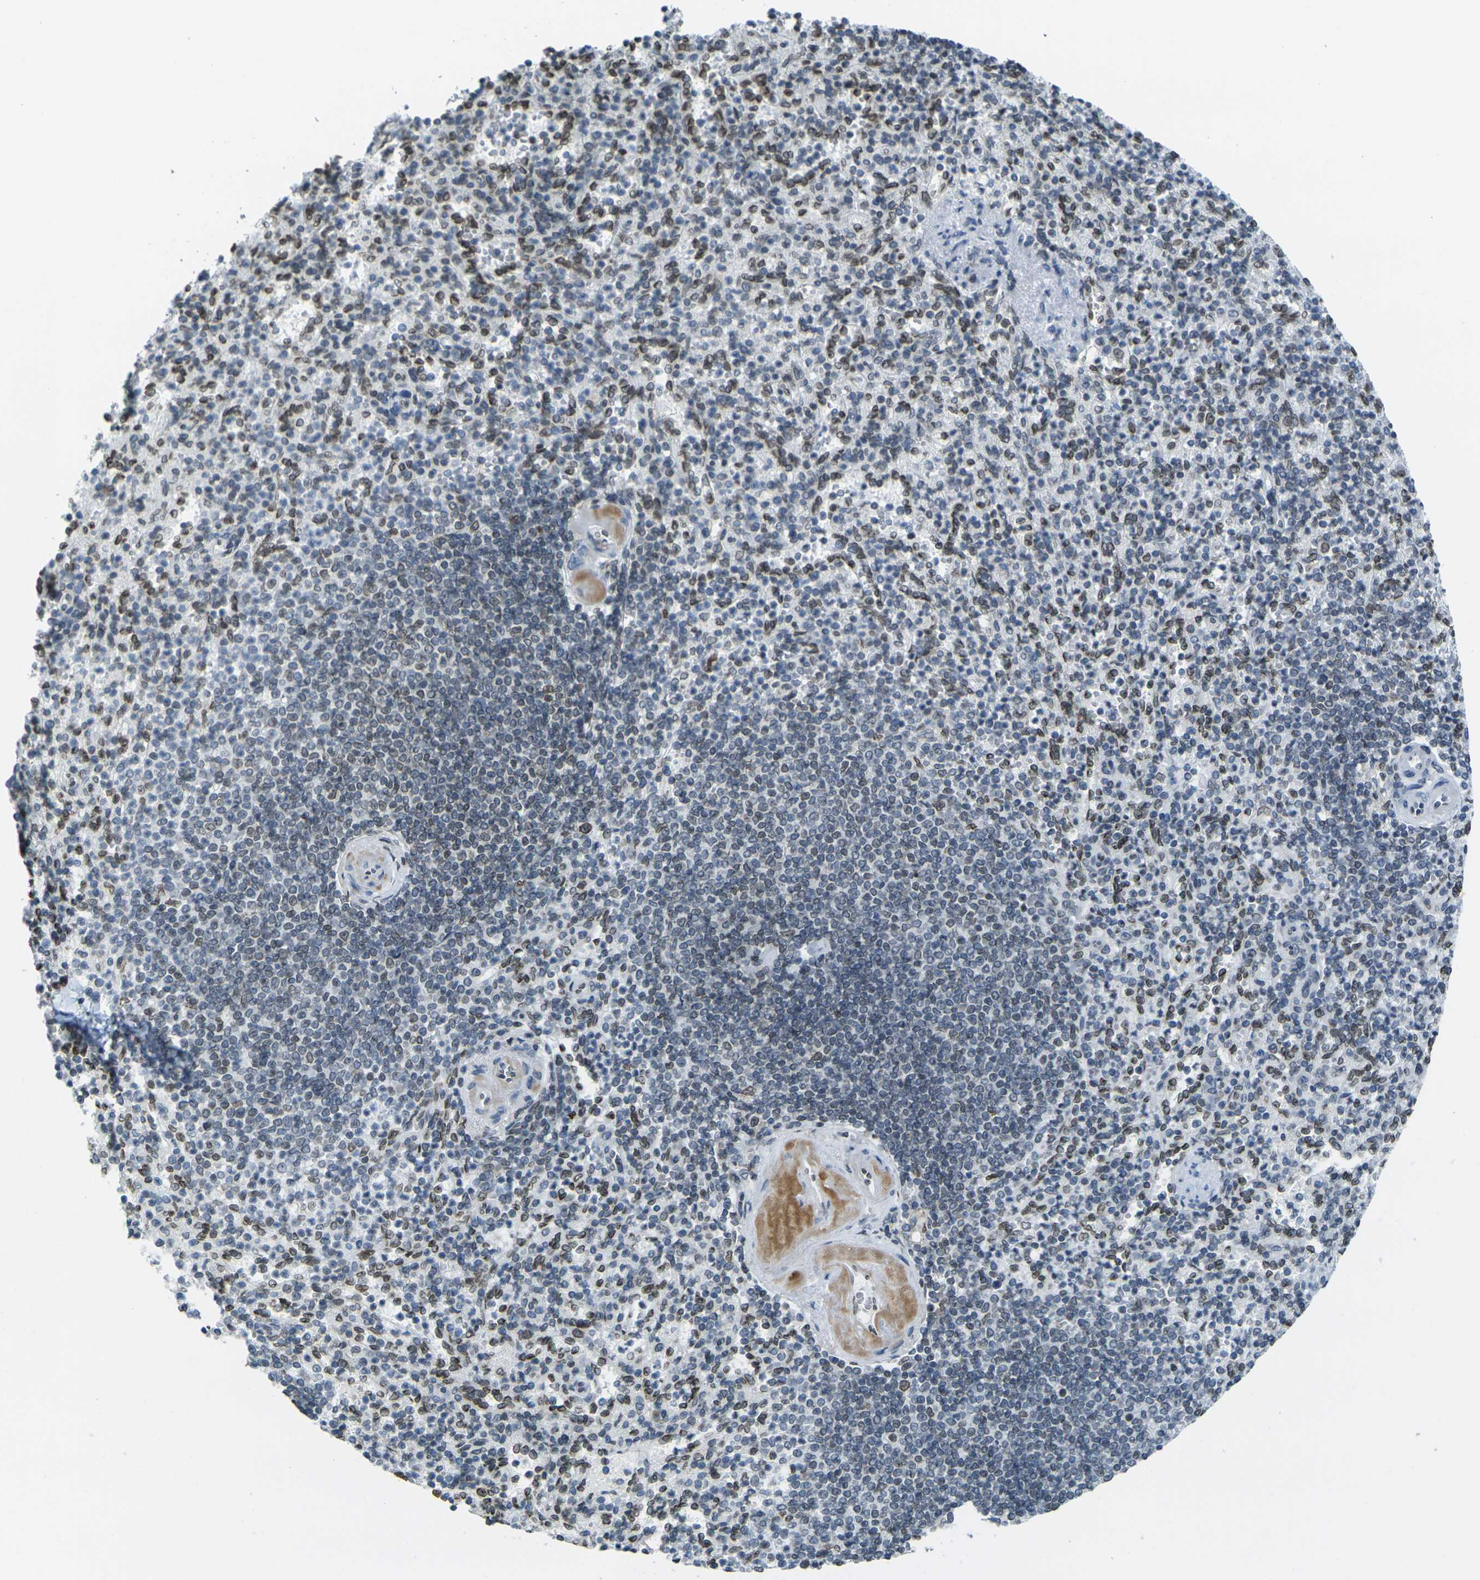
{"staining": {"intensity": "moderate", "quantity": ">75%", "location": "cytoplasmic/membranous,nuclear"}, "tissue": "spleen", "cell_type": "Cells in red pulp", "image_type": "normal", "snomed": [{"axis": "morphology", "description": "Normal tissue, NOS"}, {"axis": "topography", "description": "Spleen"}], "caption": "Immunohistochemistry image of benign spleen stained for a protein (brown), which shows medium levels of moderate cytoplasmic/membranous,nuclear staining in about >75% of cells in red pulp.", "gene": "BRDT", "patient": {"sex": "female", "age": 74}}